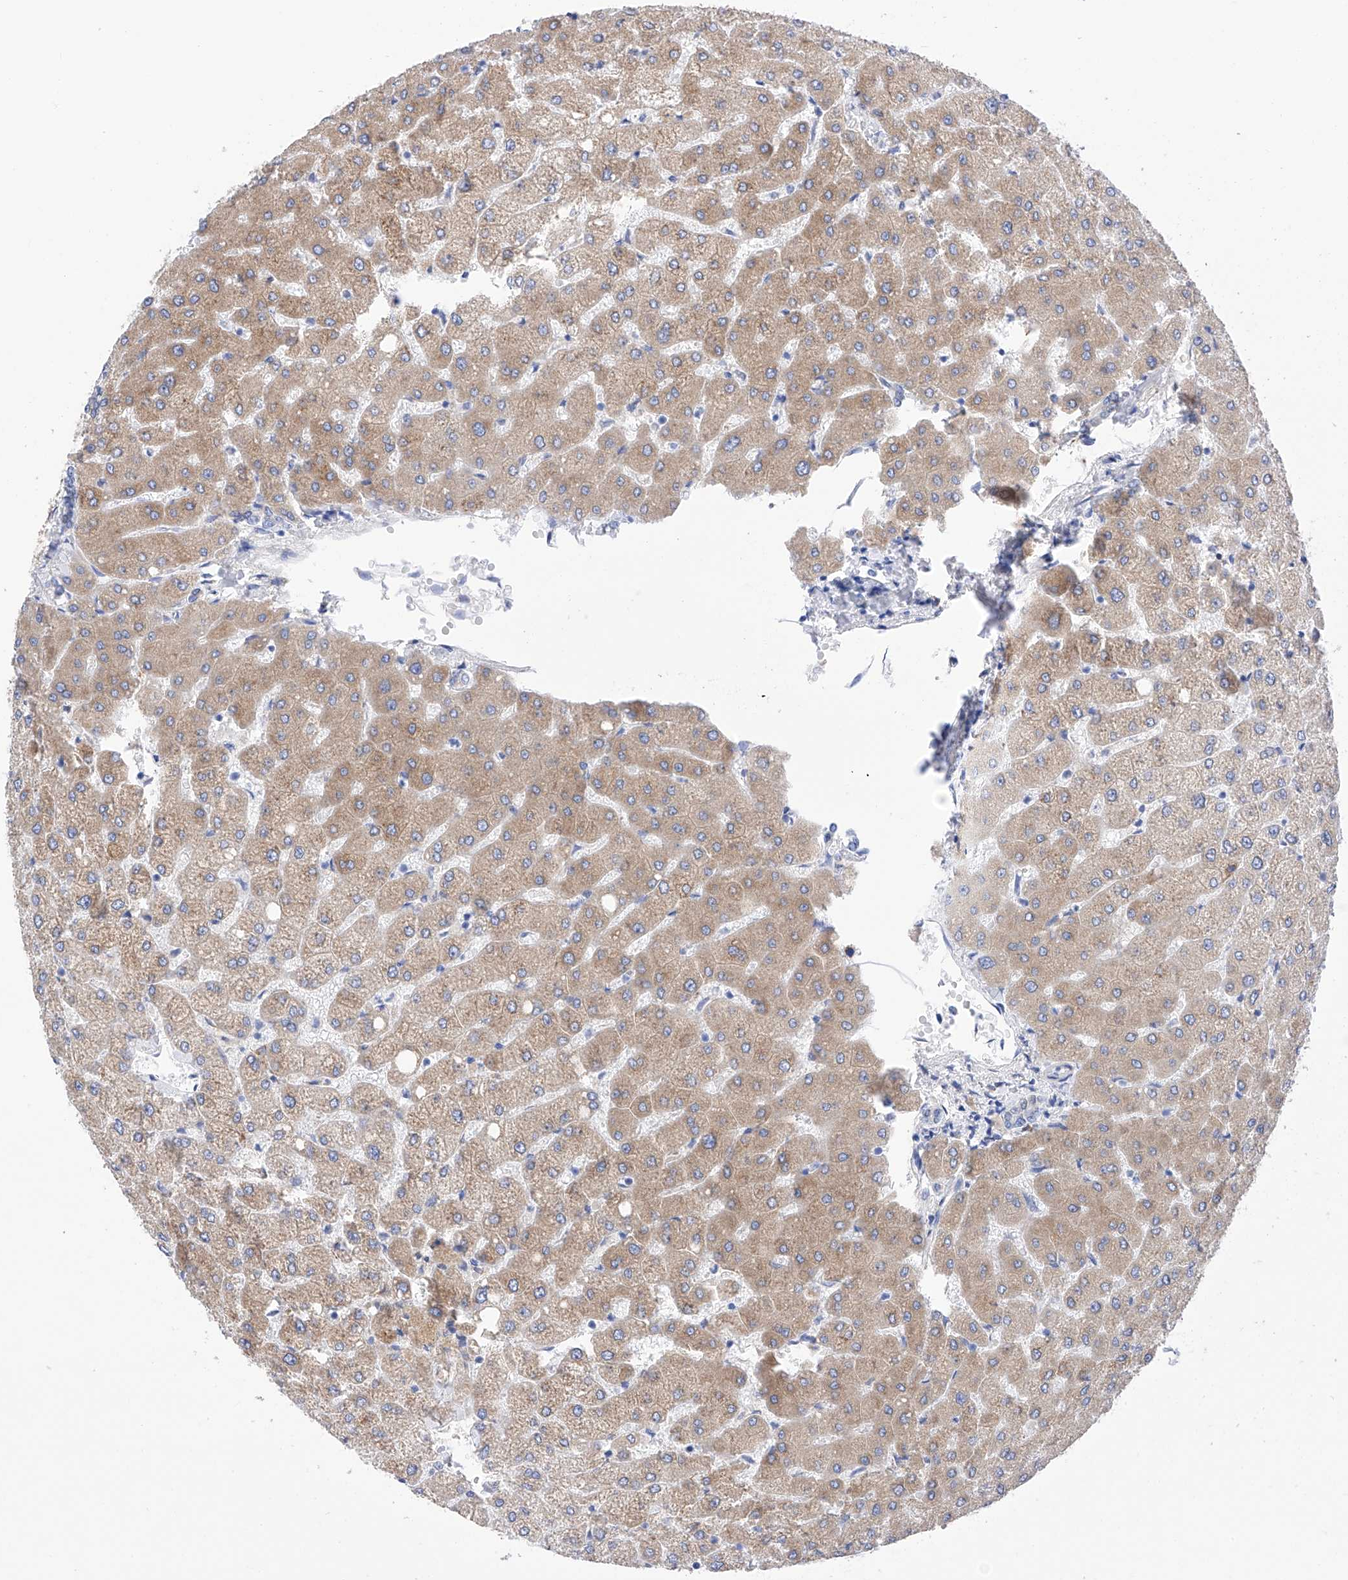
{"staining": {"intensity": "negative", "quantity": "none", "location": "none"}, "tissue": "liver", "cell_type": "Cholangiocytes", "image_type": "normal", "snomed": [{"axis": "morphology", "description": "Normal tissue, NOS"}, {"axis": "topography", "description": "Liver"}], "caption": "Immunohistochemistry (IHC) of unremarkable human liver reveals no positivity in cholangiocytes. (Immunohistochemistry, brightfield microscopy, high magnification).", "gene": "PDIA5", "patient": {"sex": "female", "age": 54}}